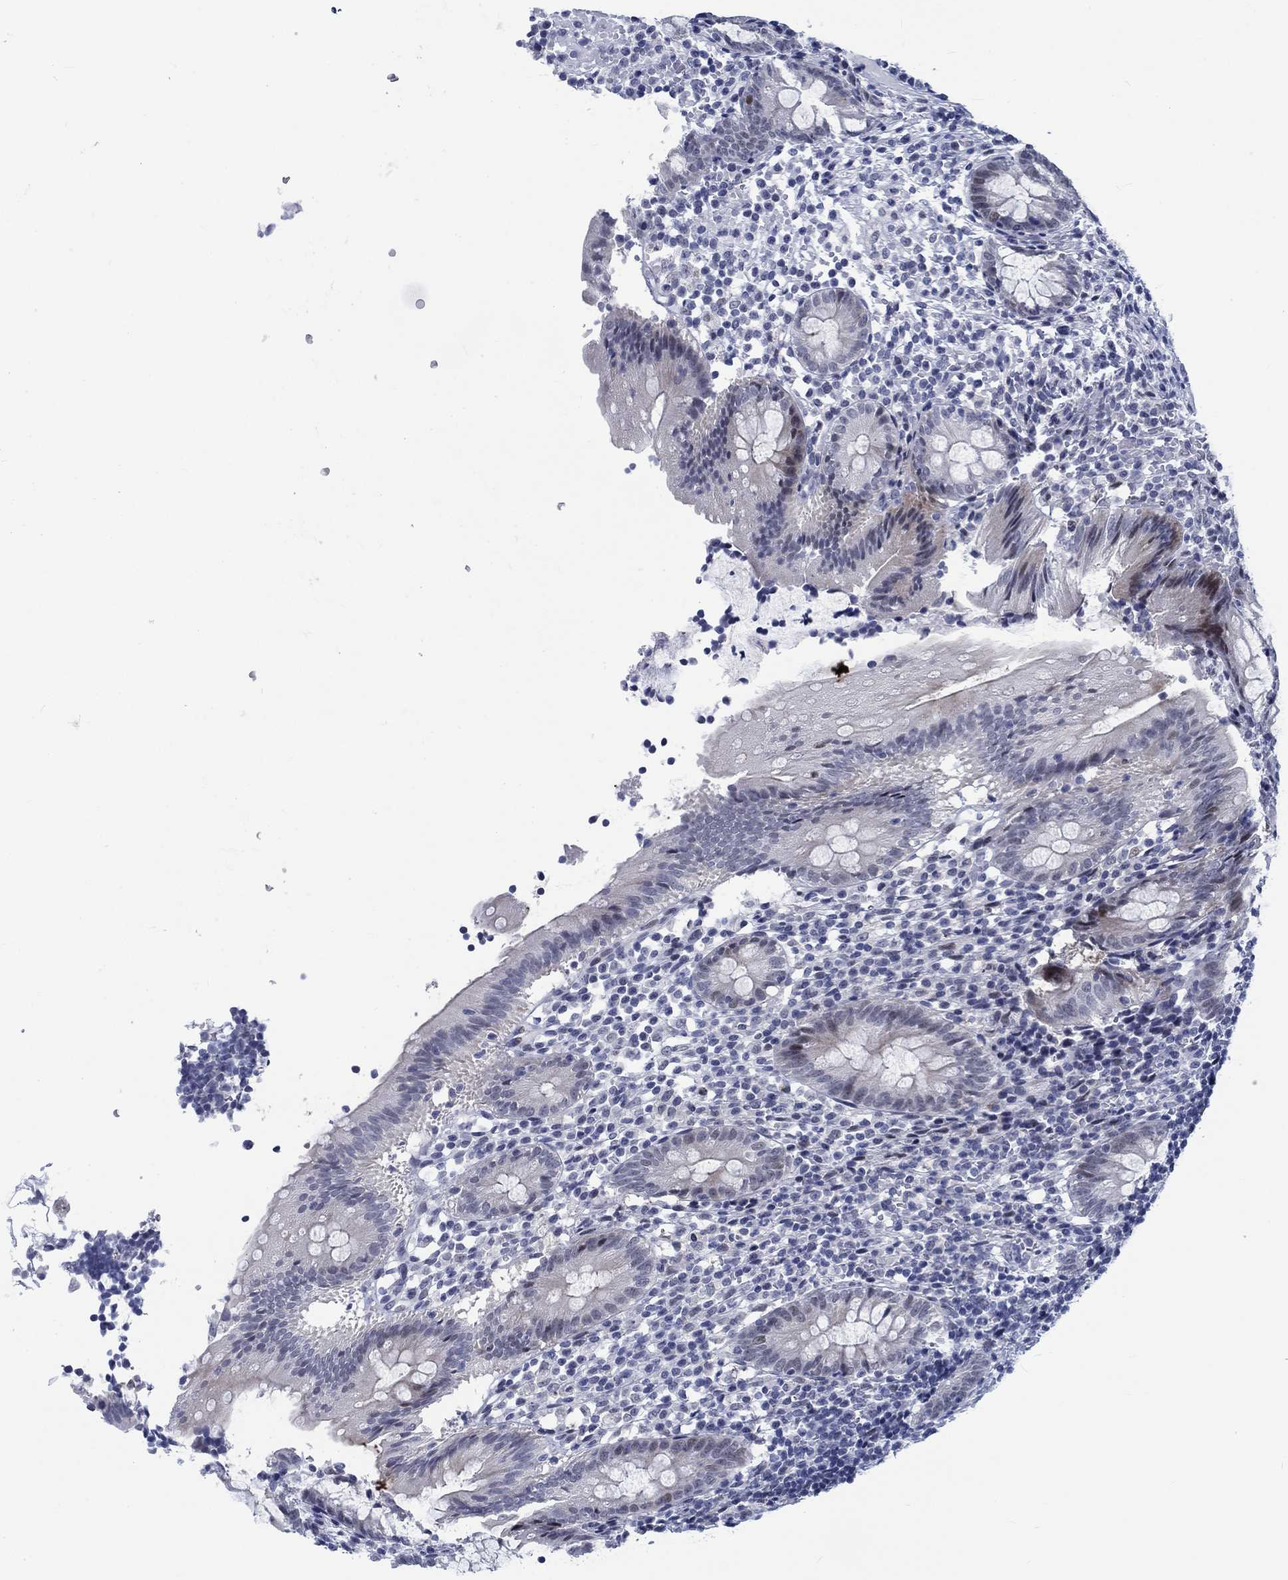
{"staining": {"intensity": "moderate", "quantity": "<25%", "location": "nuclear"}, "tissue": "appendix", "cell_type": "Glandular cells", "image_type": "normal", "snomed": [{"axis": "morphology", "description": "Normal tissue, NOS"}, {"axis": "topography", "description": "Appendix"}], "caption": "This histopathology image exhibits immunohistochemistry (IHC) staining of normal appendix, with low moderate nuclear expression in approximately <25% of glandular cells.", "gene": "NEU3", "patient": {"sex": "female", "age": 40}}